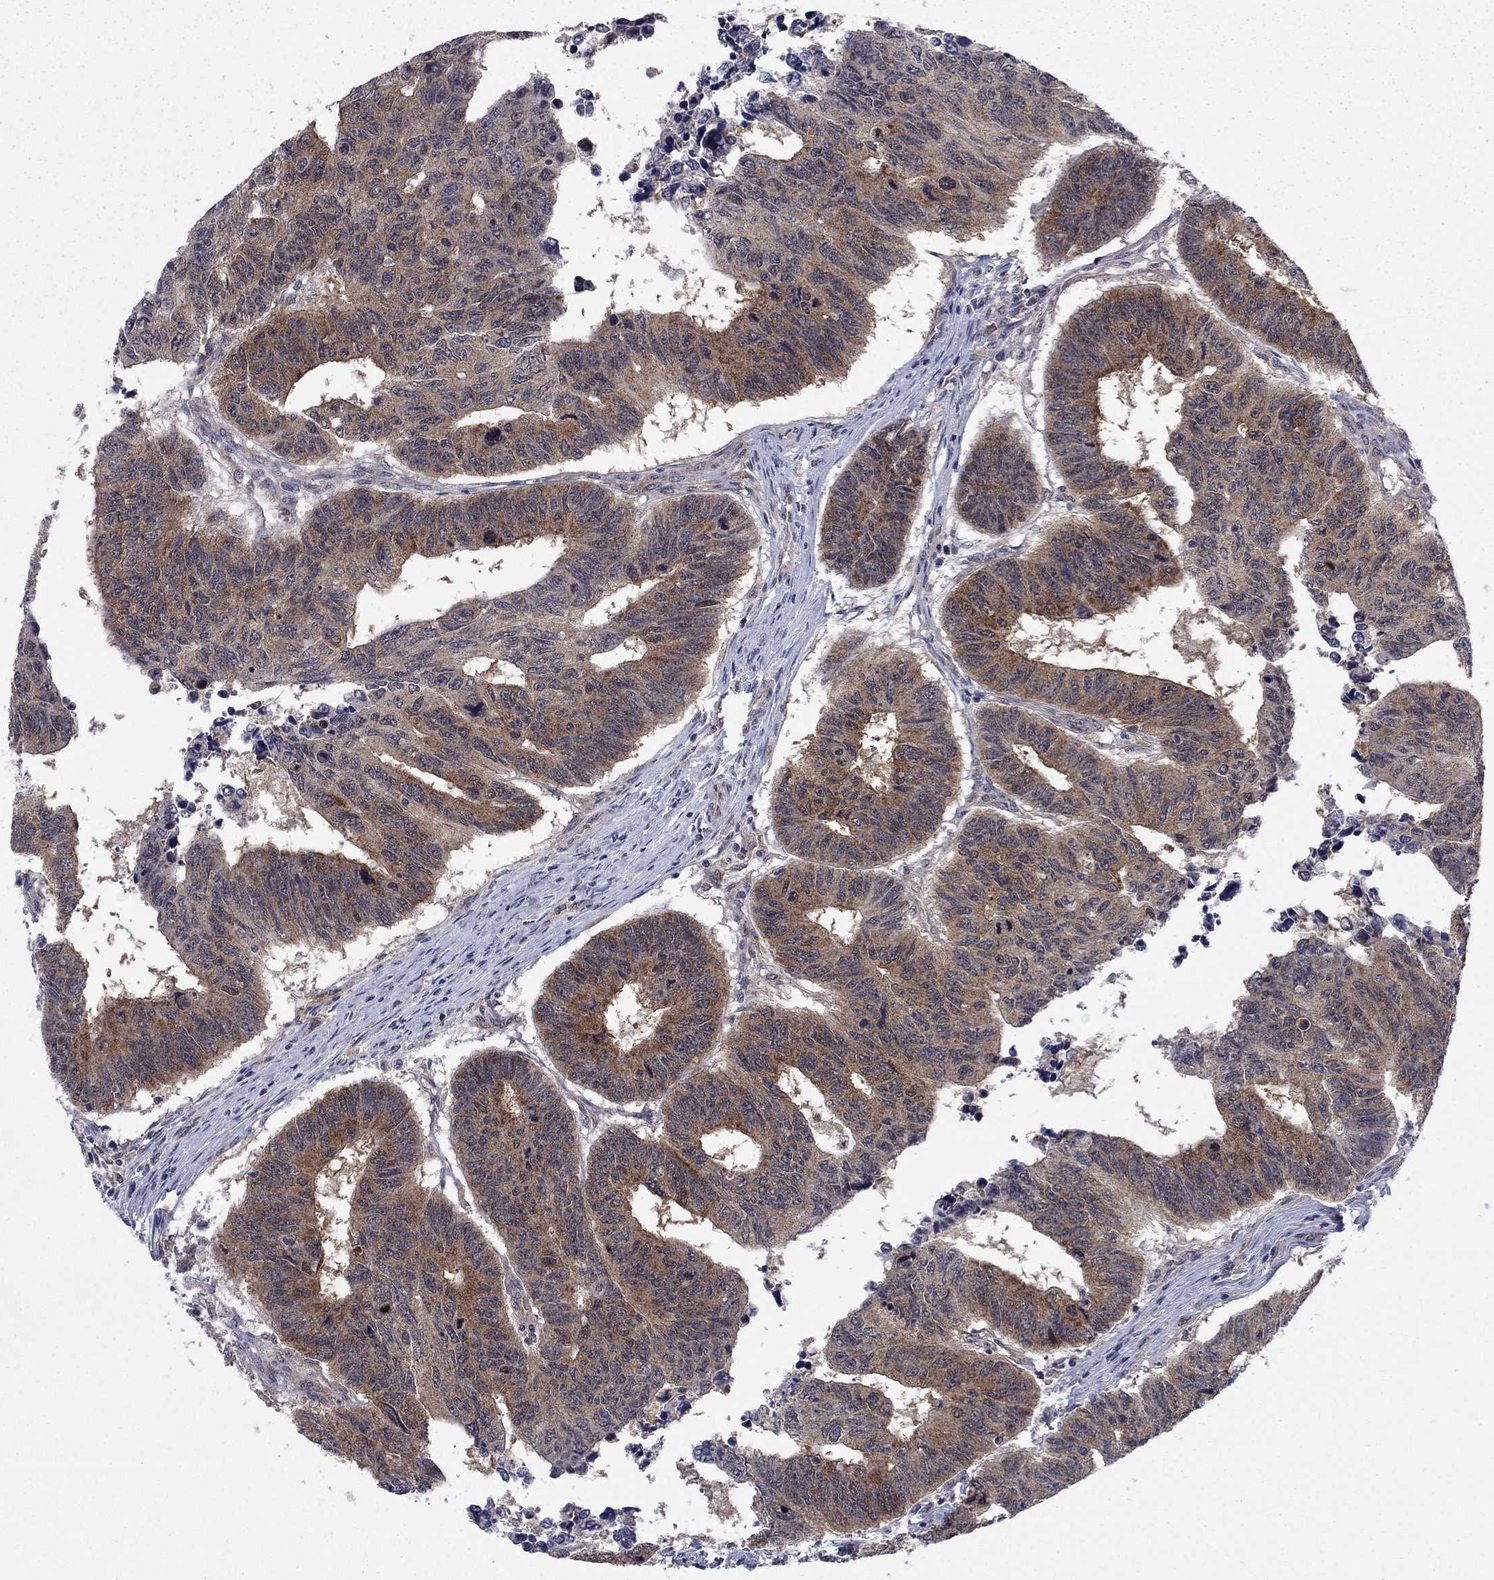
{"staining": {"intensity": "moderate", "quantity": "<25%", "location": "cytoplasmic/membranous"}, "tissue": "colorectal cancer", "cell_type": "Tumor cells", "image_type": "cancer", "snomed": [{"axis": "morphology", "description": "Adenocarcinoma, NOS"}, {"axis": "topography", "description": "Rectum"}], "caption": "Immunohistochemistry (DAB (3,3'-diaminobenzidine)) staining of human colorectal cancer reveals moderate cytoplasmic/membranous protein expression in about <25% of tumor cells.", "gene": "DNAJA1", "patient": {"sex": "female", "age": 85}}